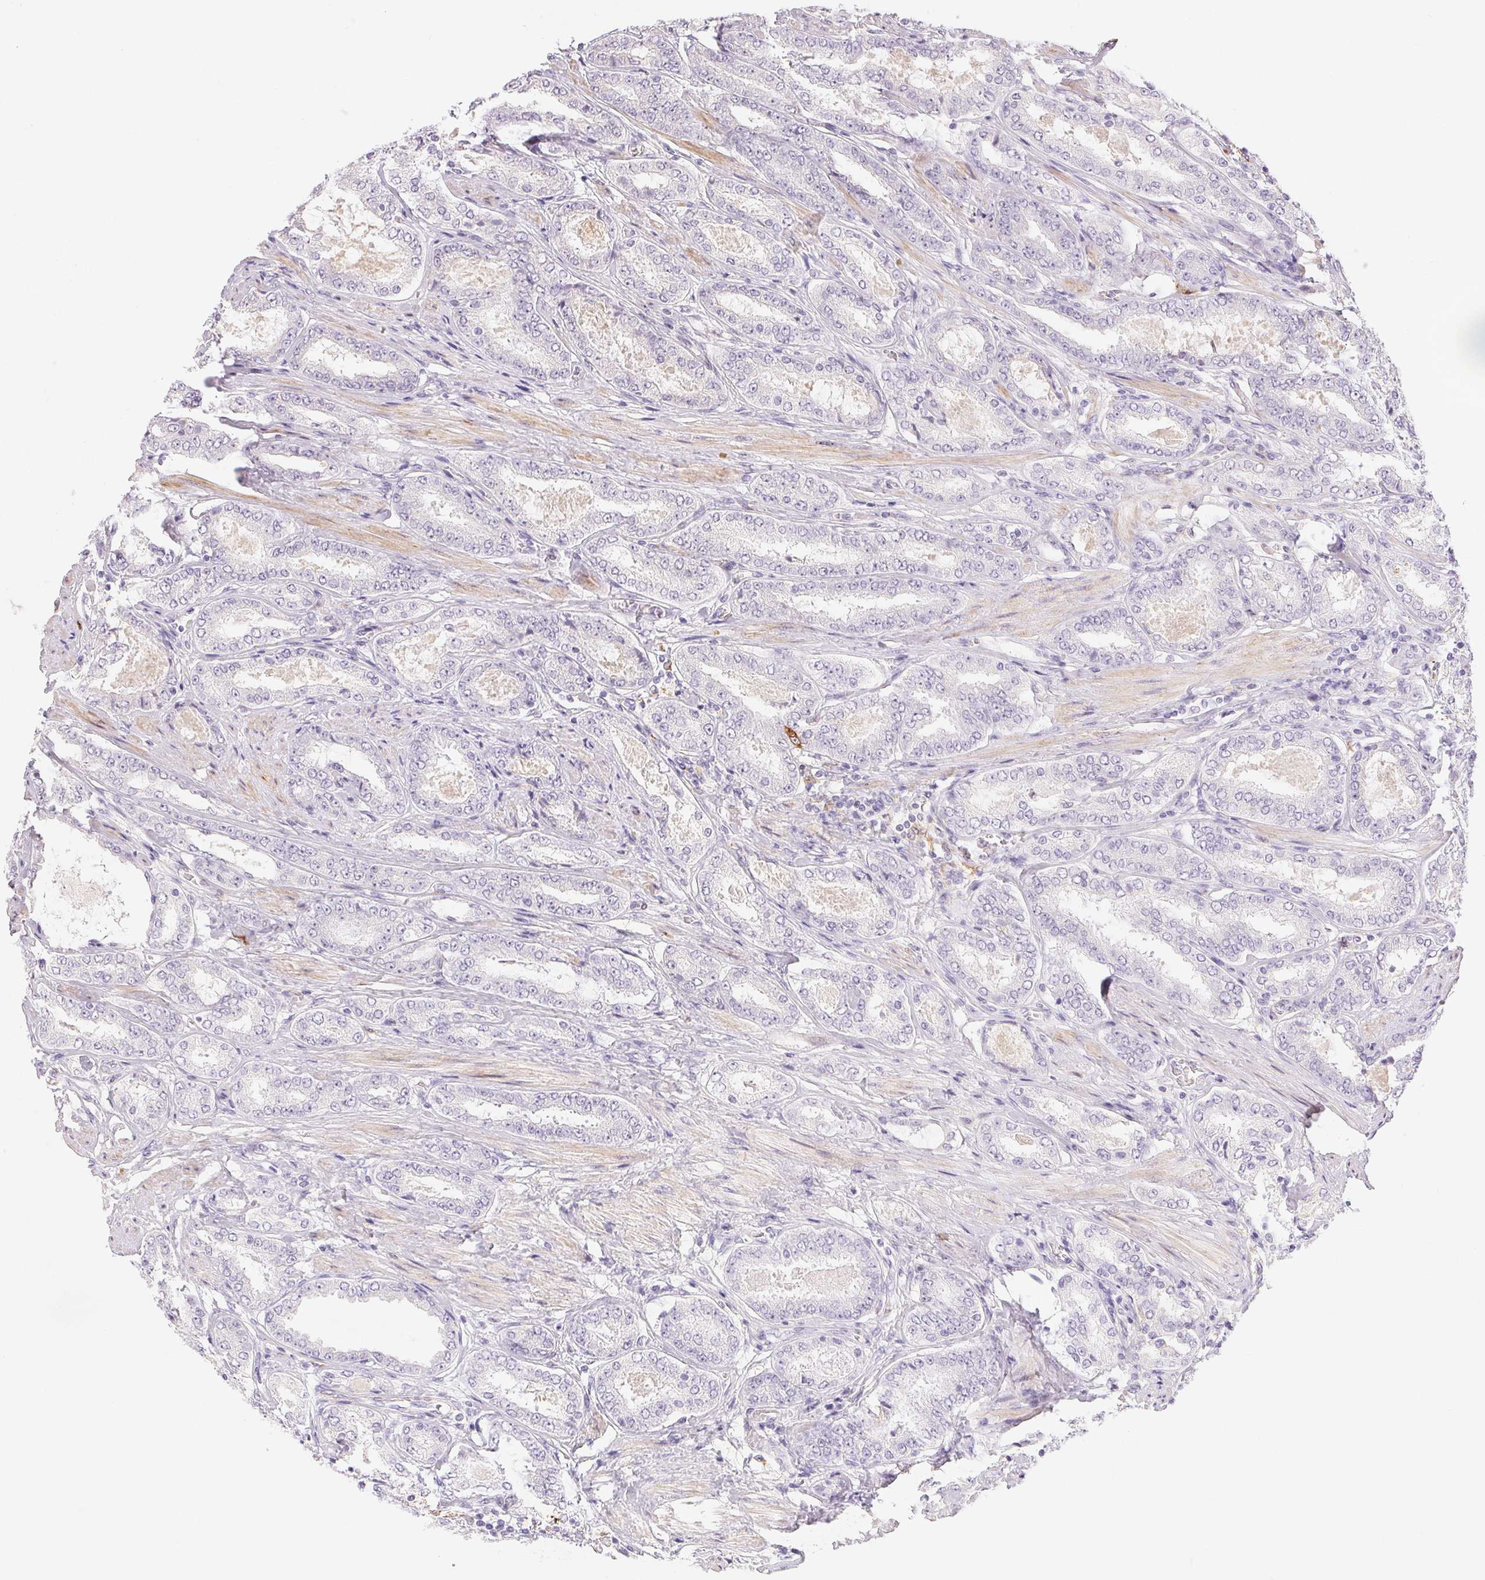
{"staining": {"intensity": "moderate", "quantity": "<25%", "location": "cytoplasmic/membranous"}, "tissue": "prostate cancer", "cell_type": "Tumor cells", "image_type": "cancer", "snomed": [{"axis": "morphology", "description": "Adenocarcinoma, High grade"}, {"axis": "topography", "description": "Prostate"}], "caption": "The photomicrograph demonstrates staining of prostate cancer (adenocarcinoma (high-grade)), revealing moderate cytoplasmic/membranous protein expression (brown color) within tumor cells.", "gene": "RPGRIP1", "patient": {"sex": "male", "age": 63}}